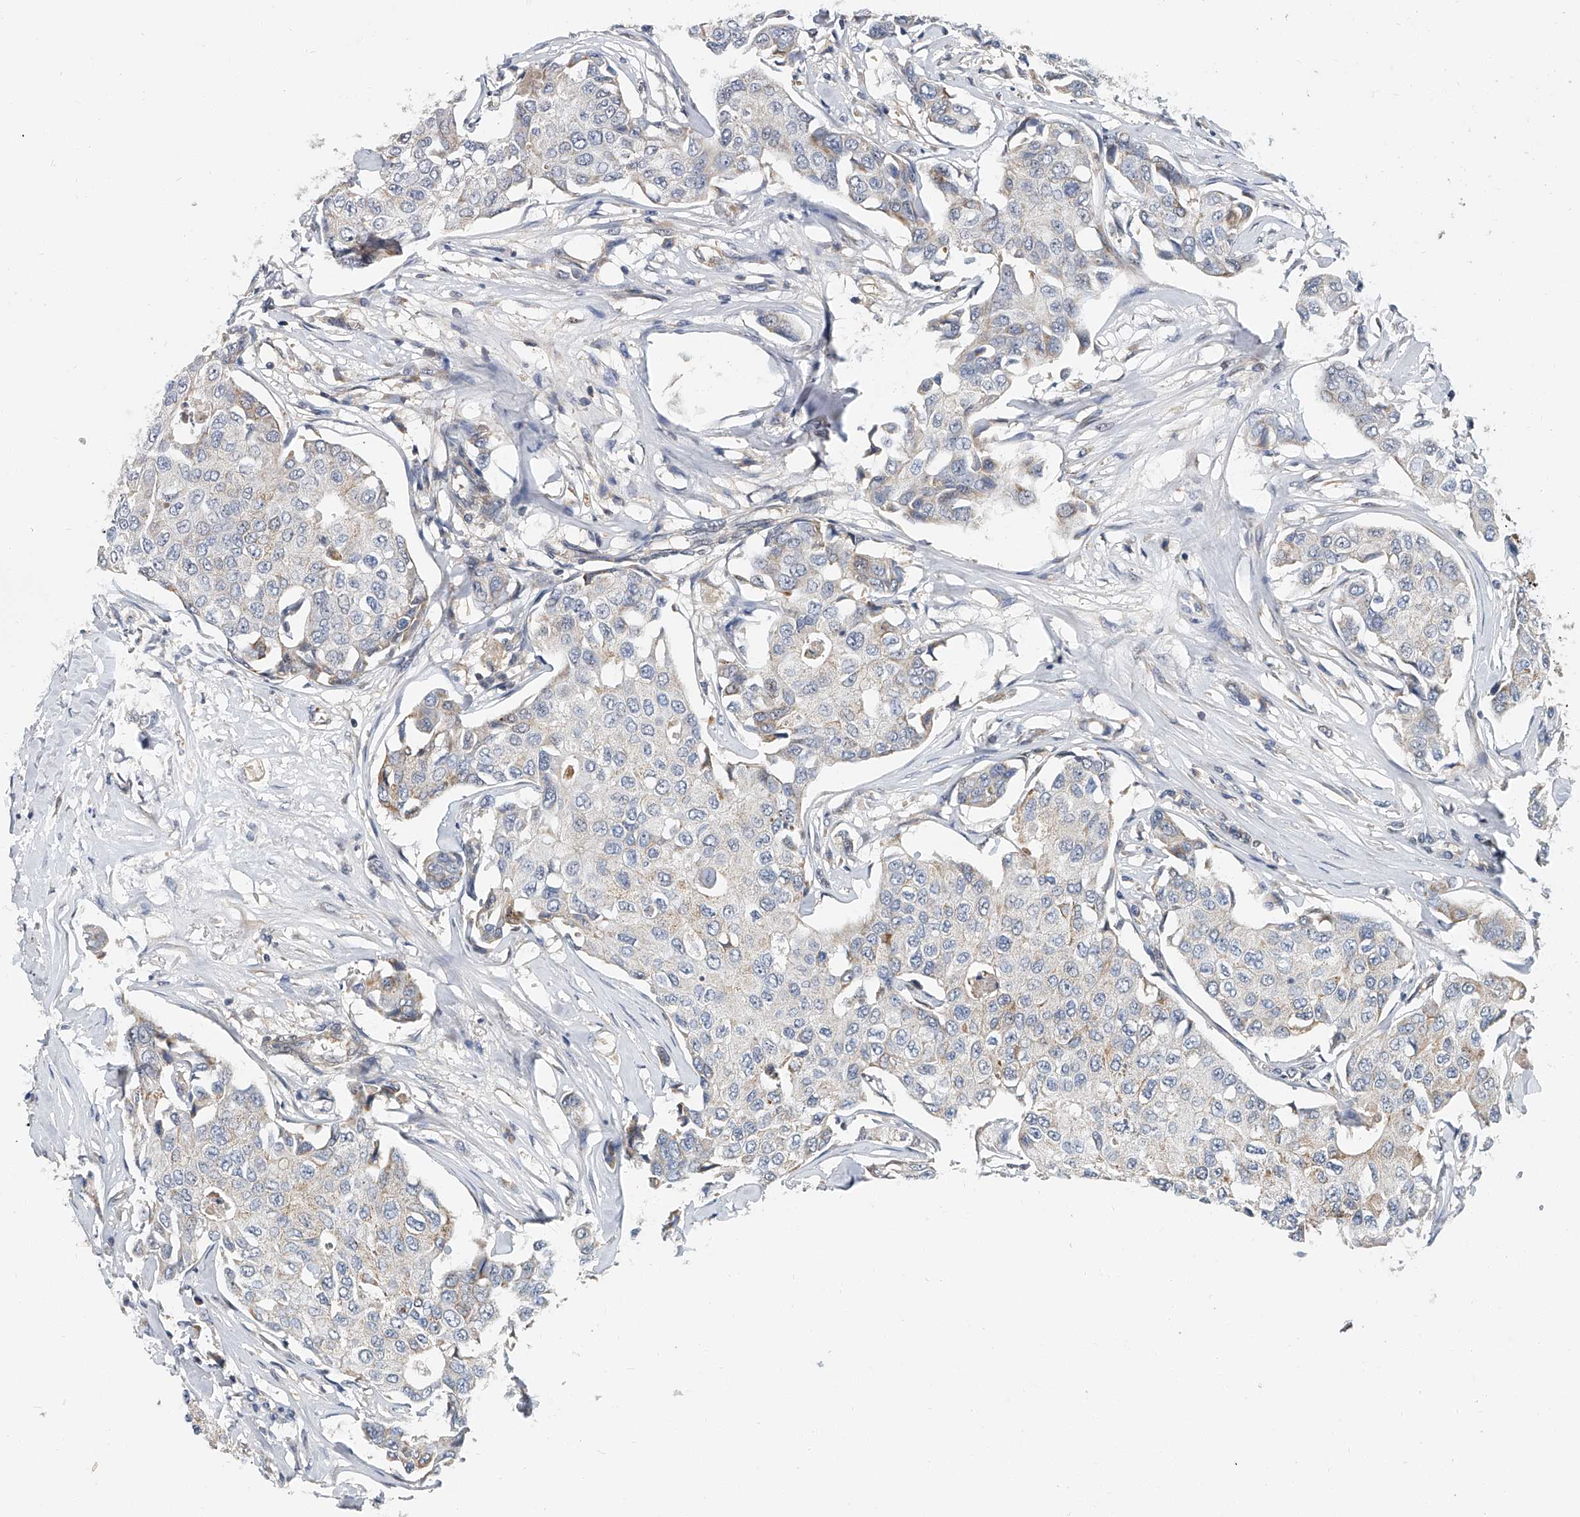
{"staining": {"intensity": "weak", "quantity": "<25%", "location": "cytoplasmic/membranous"}, "tissue": "breast cancer", "cell_type": "Tumor cells", "image_type": "cancer", "snomed": [{"axis": "morphology", "description": "Duct carcinoma"}, {"axis": "topography", "description": "Breast"}], "caption": "Invasive ductal carcinoma (breast) was stained to show a protein in brown. There is no significant expression in tumor cells. (Immunohistochemistry, brightfield microscopy, high magnification).", "gene": "CD200", "patient": {"sex": "female", "age": 80}}